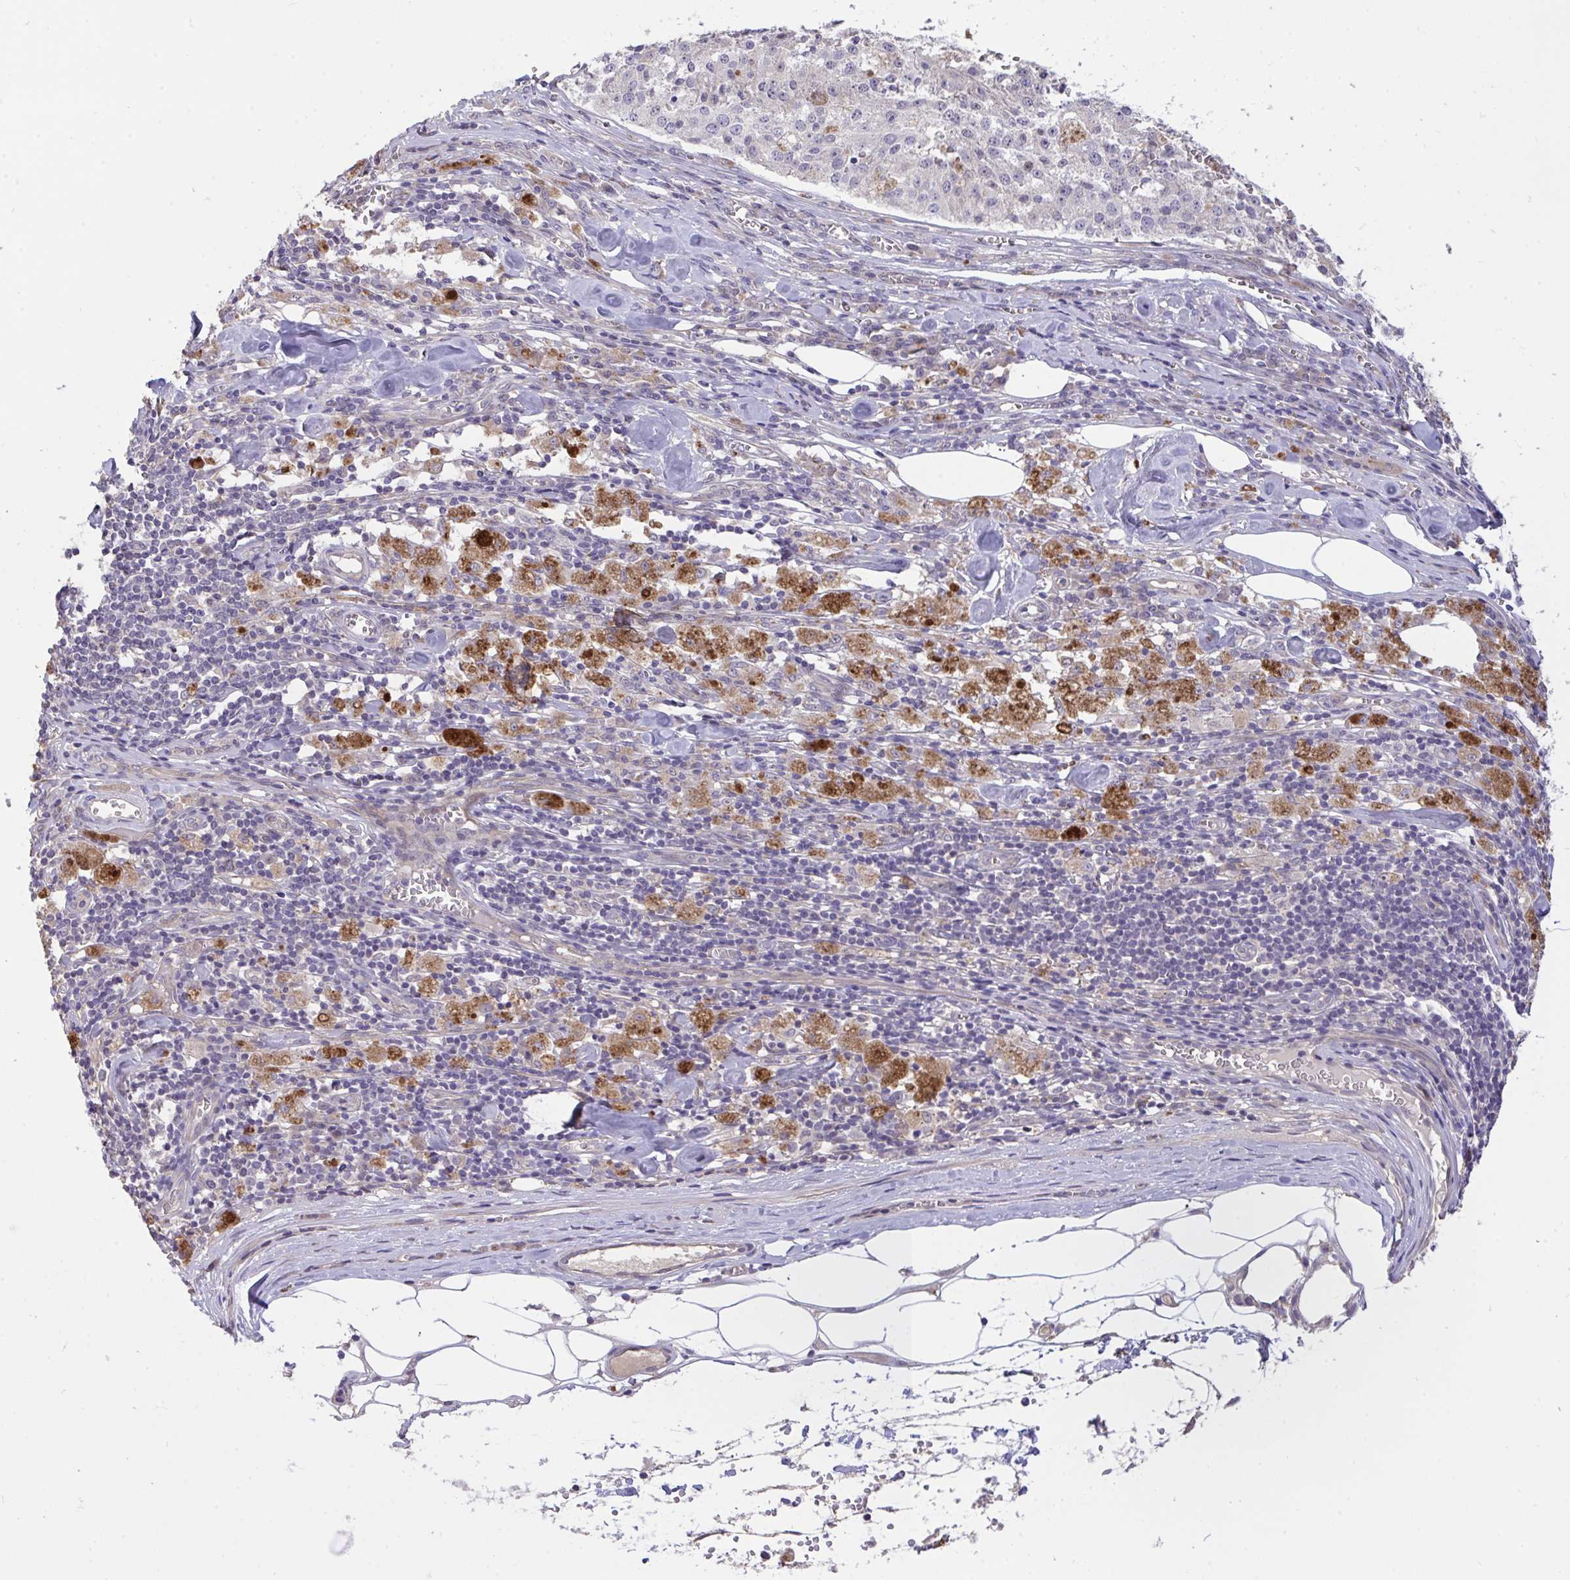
{"staining": {"intensity": "negative", "quantity": "none", "location": "none"}, "tissue": "melanoma", "cell_type": "Tumor cells", "image_type": "cancer", "snomed": [{"axis": "morphology", "description": "Malignant melanoma, Metastatic site"}, {"axis": "topography", "description": "Lymph node"}], "caption": "The image demonstrates no staining of tumor cells in melanoma.", "gene": "C19orf54", "patient": {"sex": "female", "age": 64}}